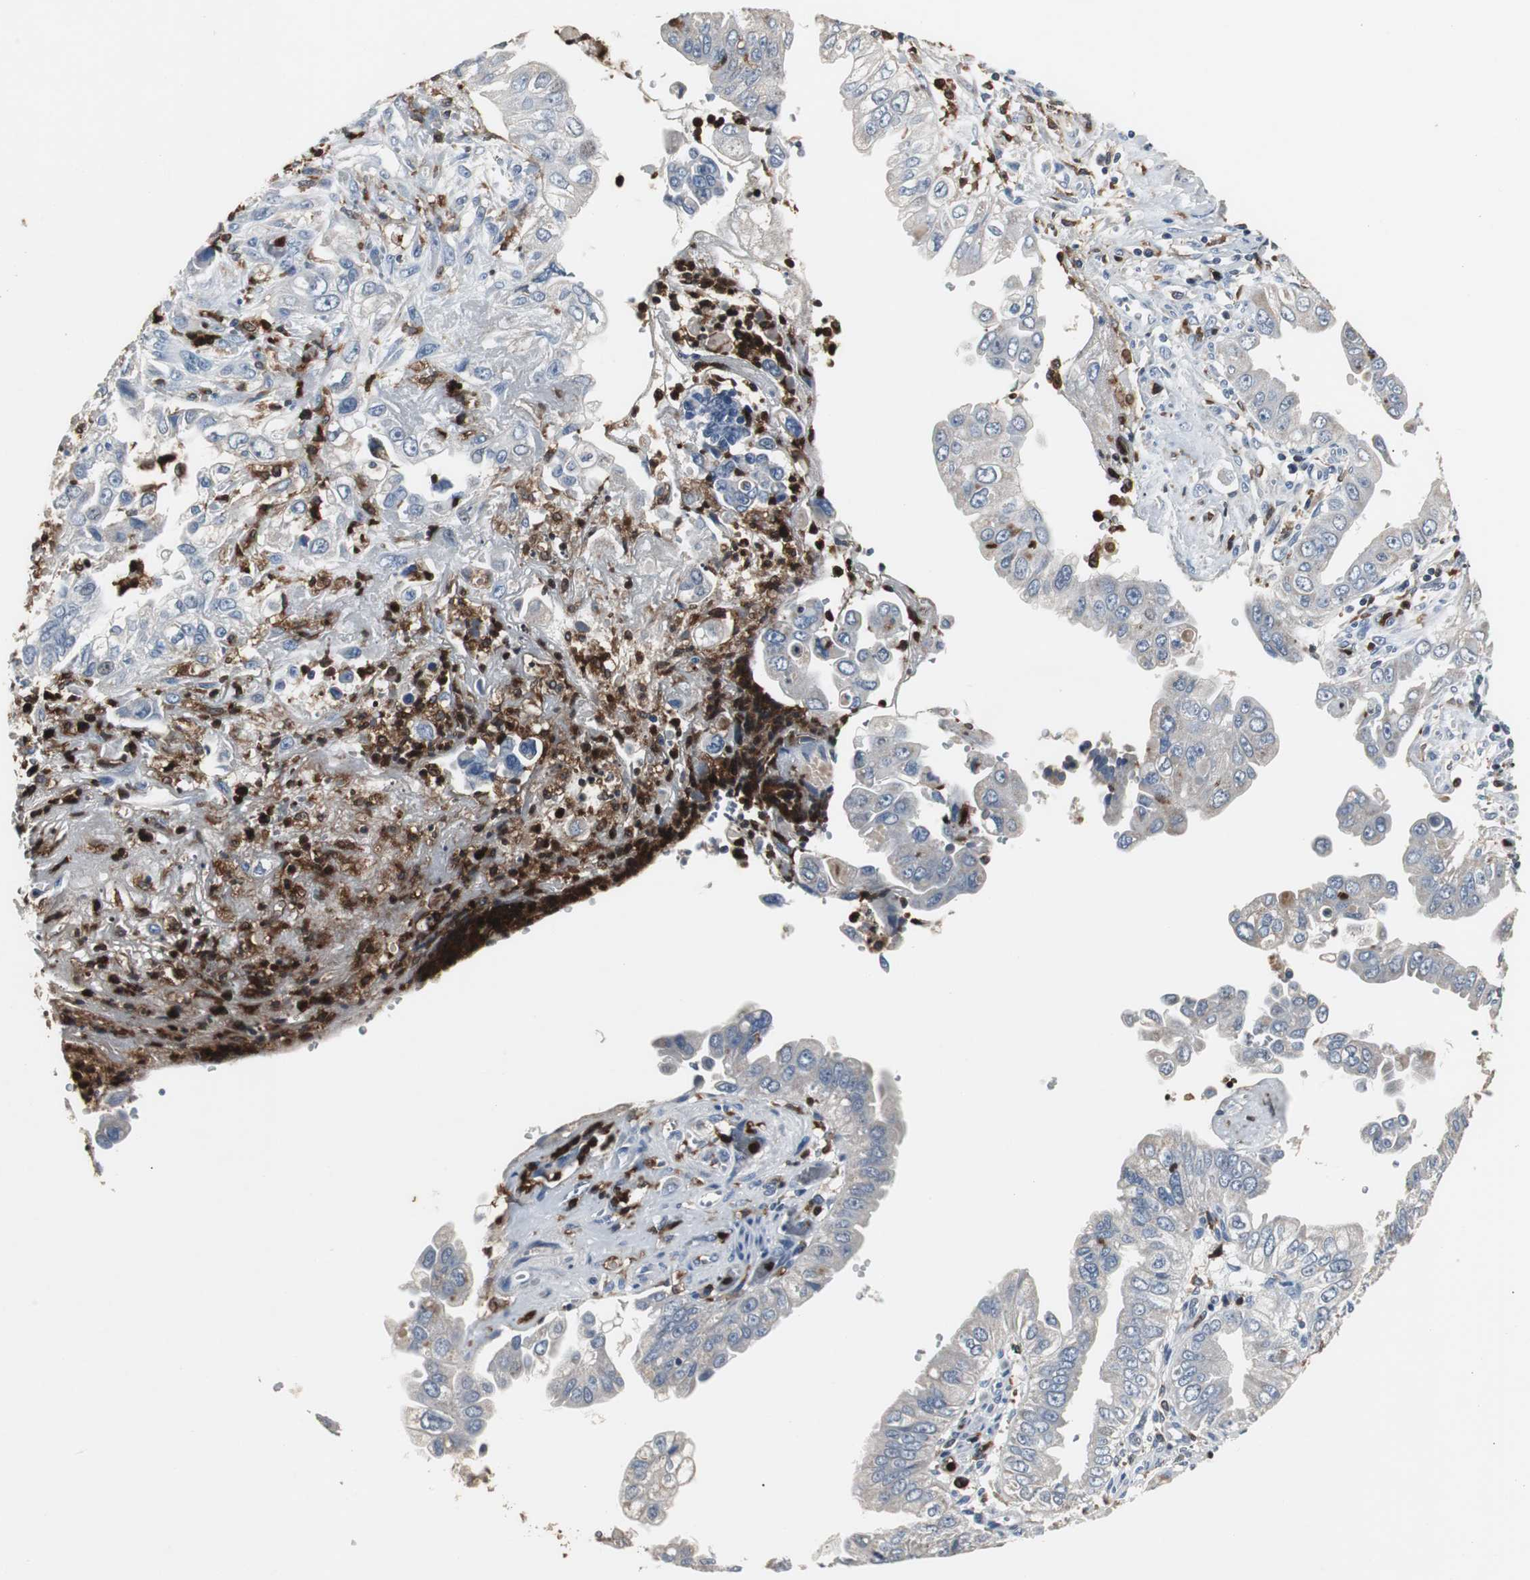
{"staining": {"intensity": "weak", "quantity": "<25%", "location": "cytoplasmic/membranous"}, "tissue": "pancreatic cancer", "cell_type": "Tumor cells", "image_type": "cancer", "snomed": [{"axis": "morphology", "description": "Normal tissue, NOS"}, {"axis": "topography", "description": "Lymph node"}], "caption": "High magnification brightfield microscopy of pancreatic cancer stained with DAB (3,3'-diaminobenzidine) (brown) and counterstained with hematoxylin (blue): tumor cells show no significant expression.", "gene": "NCF2", "patient": {"sex": "male", "age": 50}}